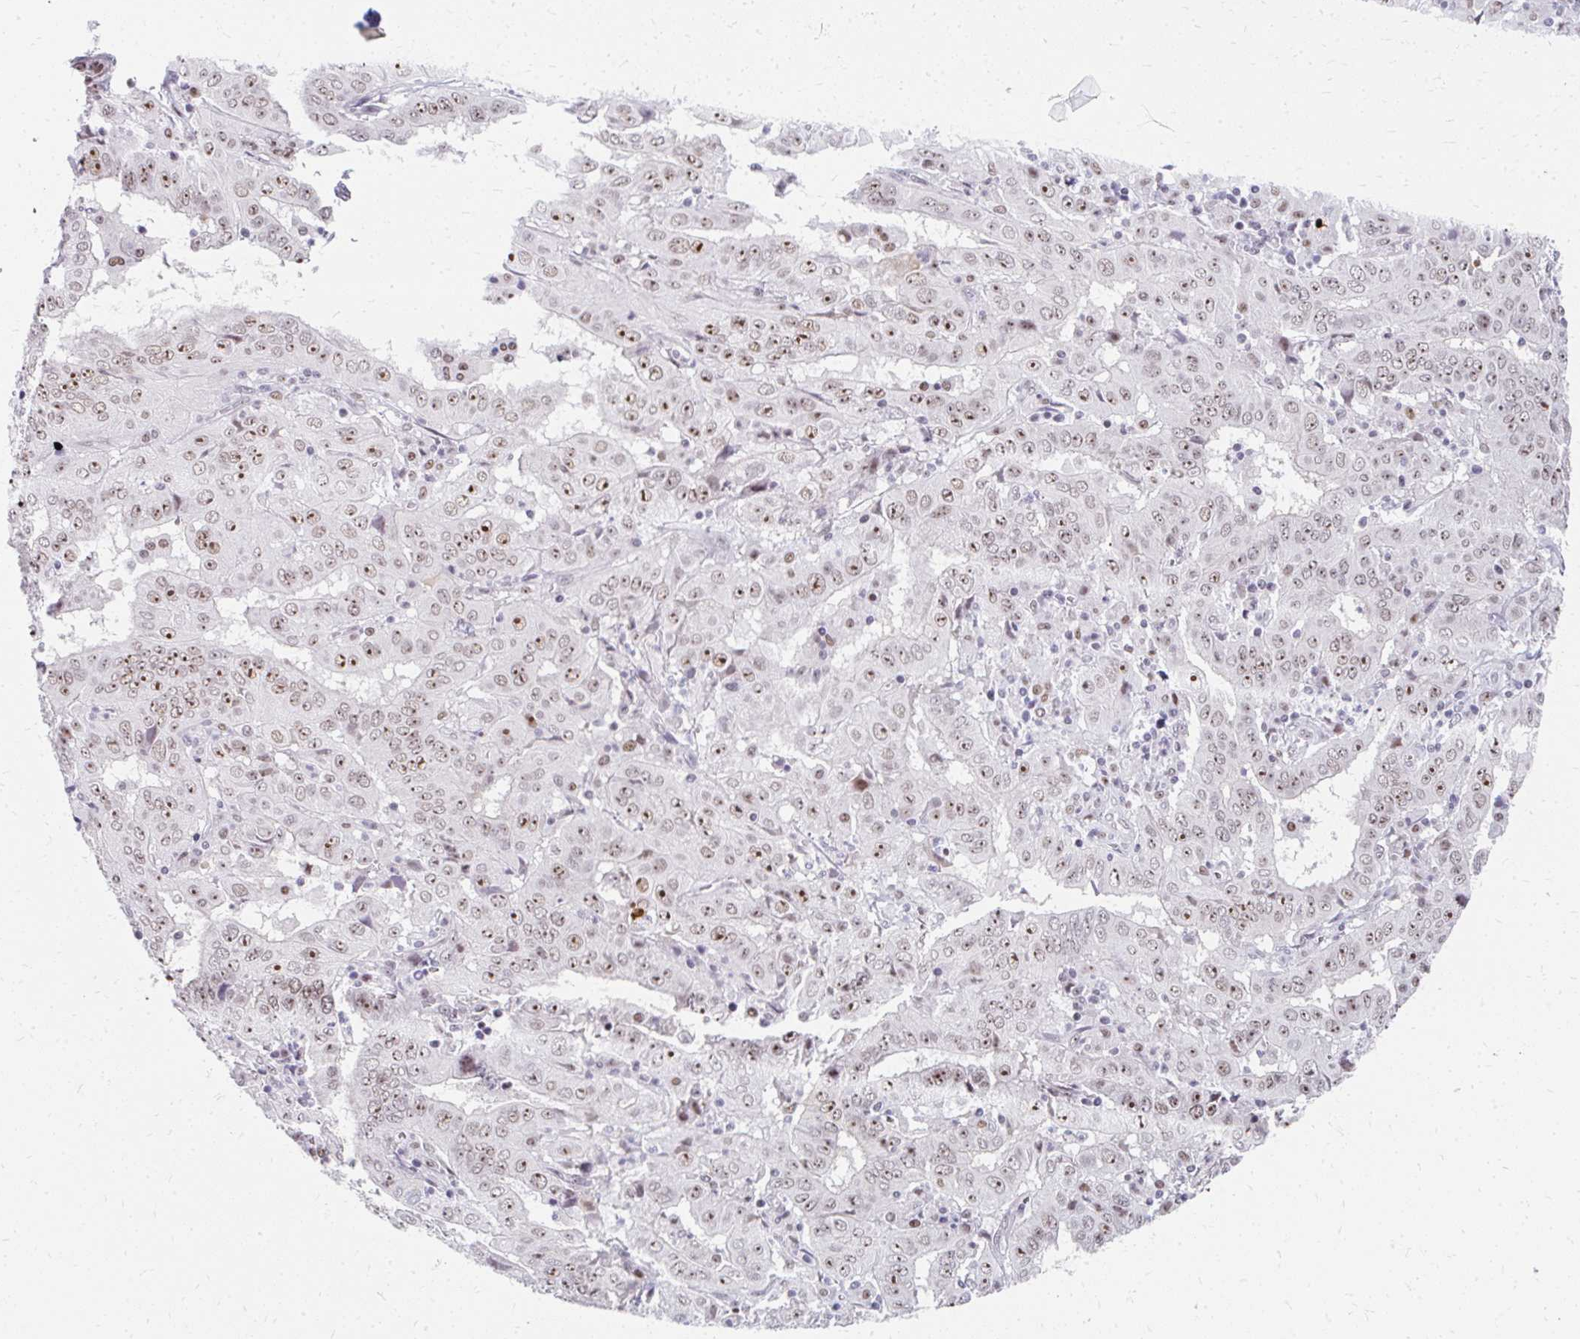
{"staining": {"intensity": "moderate", "quantity": ">75%", "location": "nuclear"}, "tissue": "pancreatic cancer", "cell_type": "Tumor cells", "image_type": "cancer", "snomed": [{"axis": "morphology", "description": "Adenocarcinoma, NOS"}, {"axis": "topography", "description": "Pancreas"}], "caption": "Human pancreatic cancer (adenocarcinoma) stained with a protein marker shows moderate staining in tumor cells.", "gene": "GTF2H1", "patient": {"sex": "male", "age": 63}}